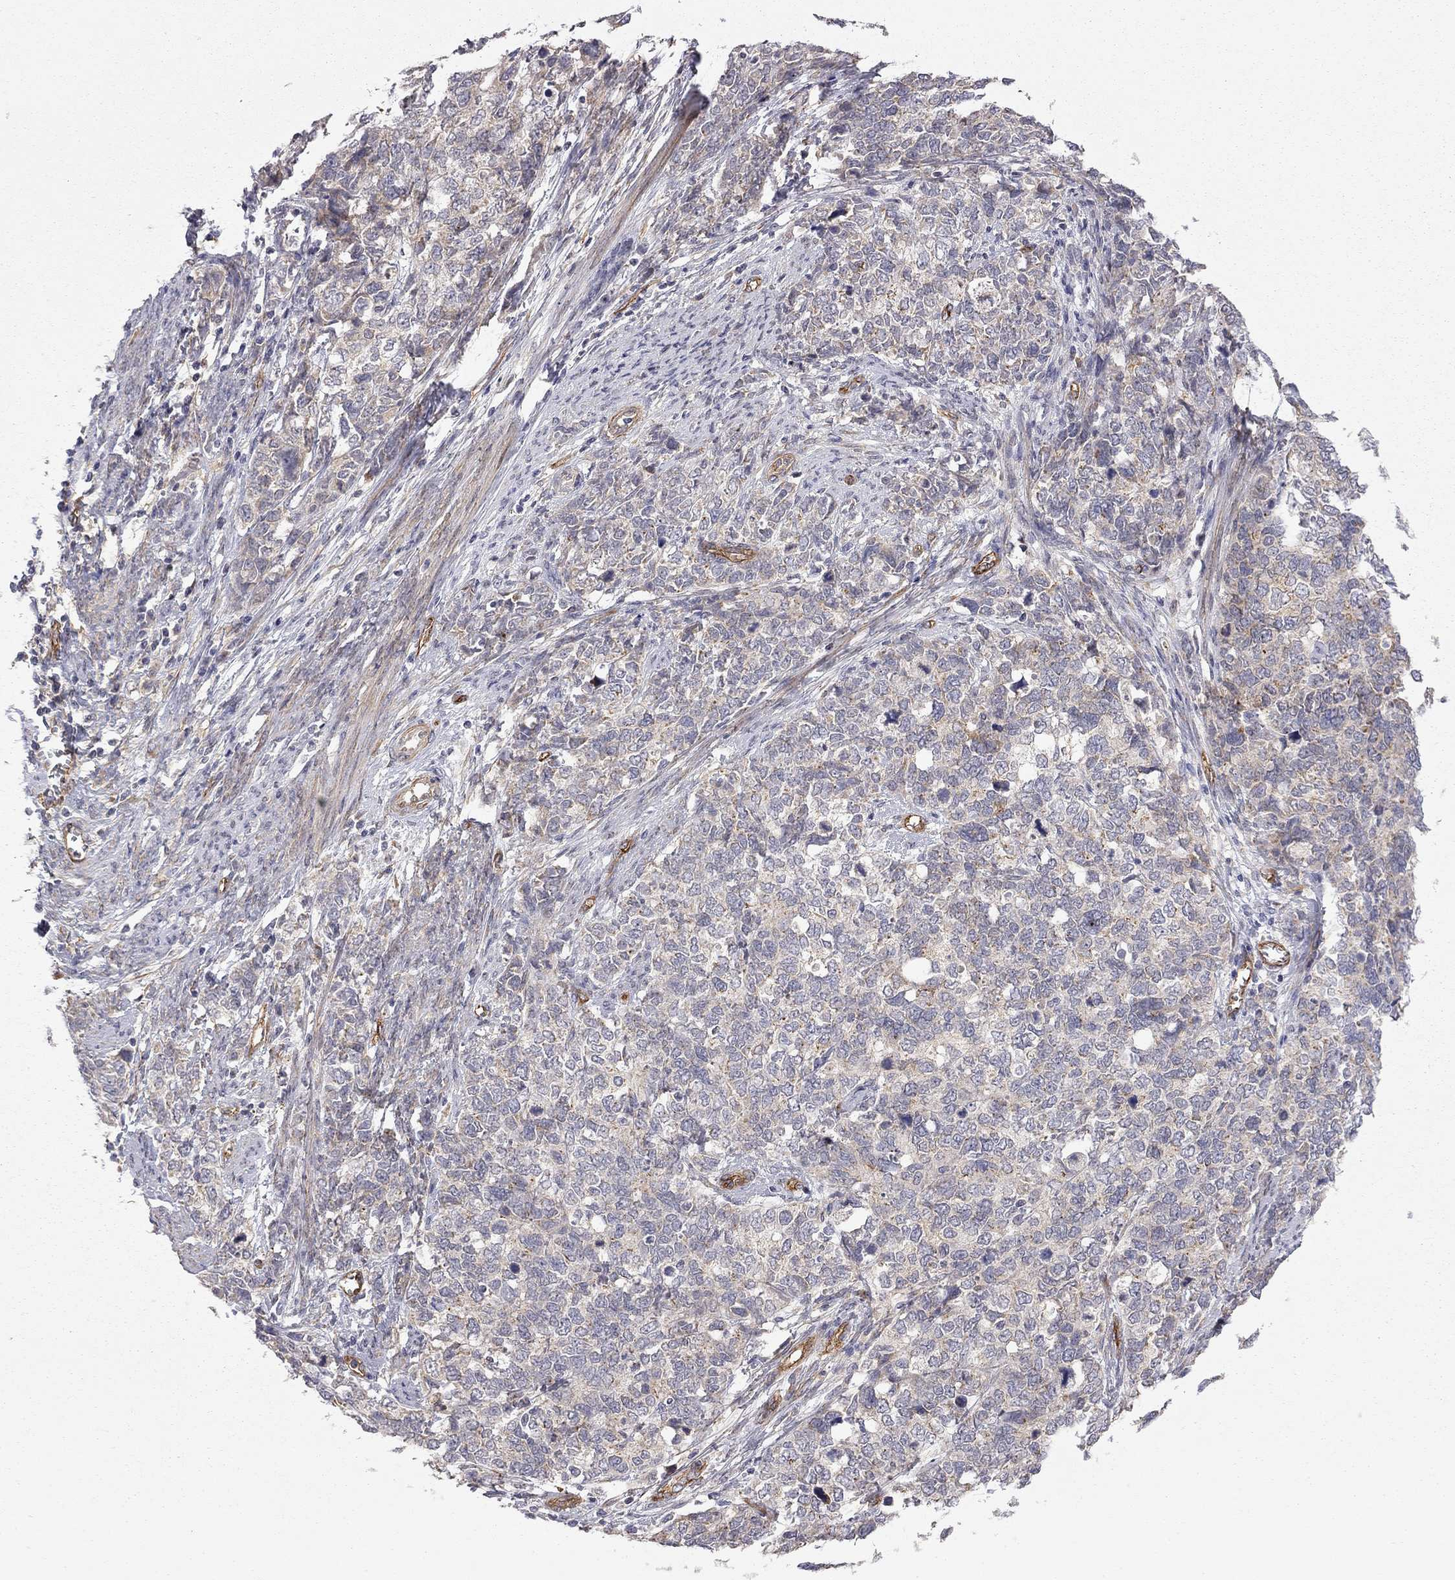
{"staining": {"intensity": "weak", "quantity": "<25%", "location": "cytoplasmic/membranous"}, "tissue": "cervical cancer", "cell_type": "Tumor cells", "image_type": "cancer", "snomed": [{"axis": "morphology", "description": "Squamous cell carcinoma, NOS"}, {"axis": "topography", "description": "Cervix"}], "caption": "DAB immunohistochemical staining of human cervical cancer displays no significant staining in tumor cells.", "gene": "EXOC3L2", "patient": {"sex": "female", "age": 63}}